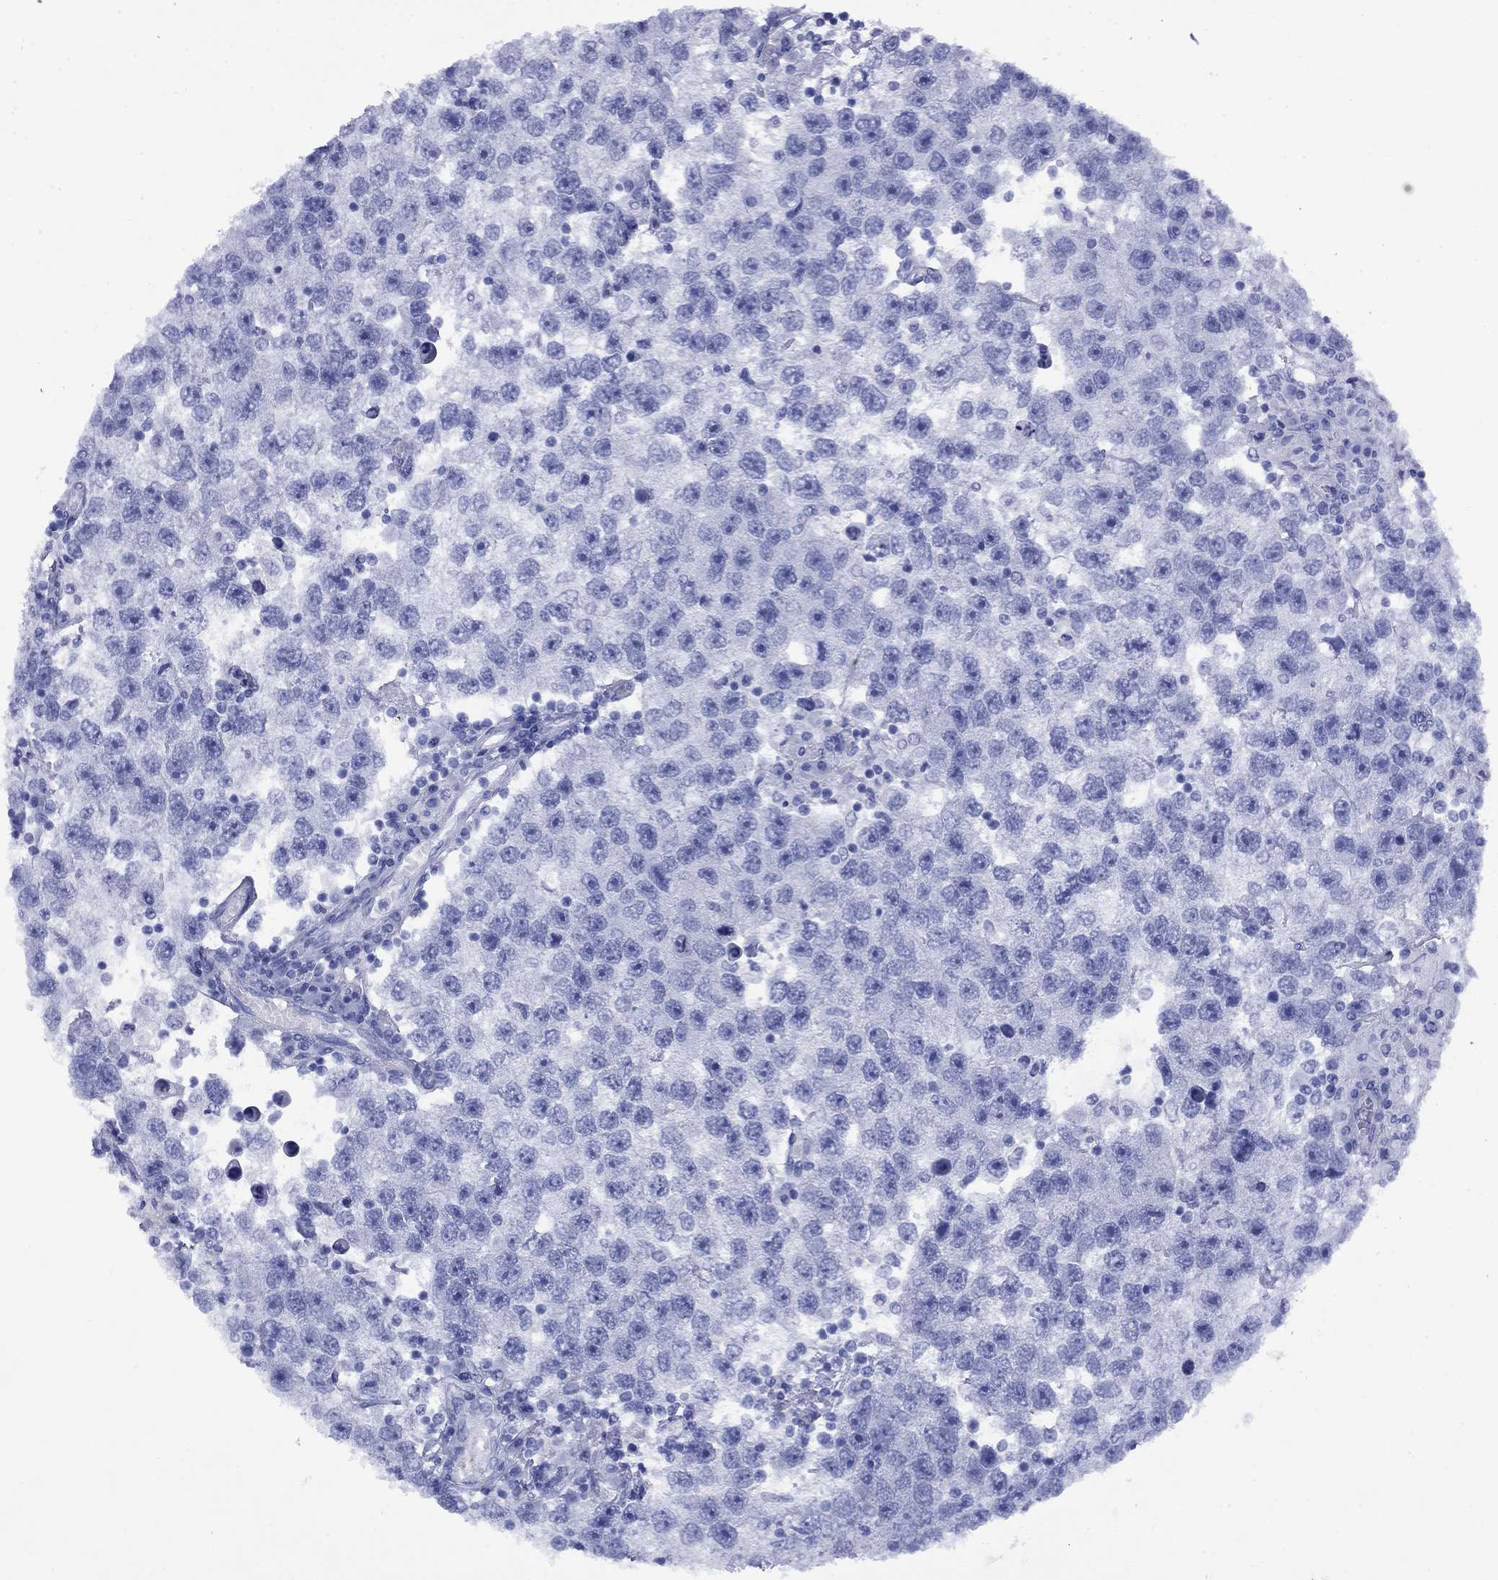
{"staining": {"intensity": "negative", "quantity": "none", "location": "none"}, "tissue": "testis cancer", "cell_type": "Tumor cells", "image_type": "cancer", "snomed": [{"axis": "morphology", "description": "Seminoma, NOS"}, {"axis": "topography", "description": "Testis"}], "caption": "An image of testis cancer stained for a protein exhibits no brown staining in tumor cells. (Immunohistochemistry, brightfield microscopy, high magnification).", "gene": "ROM1", "patient": {"sex": "male", "age": 26}}